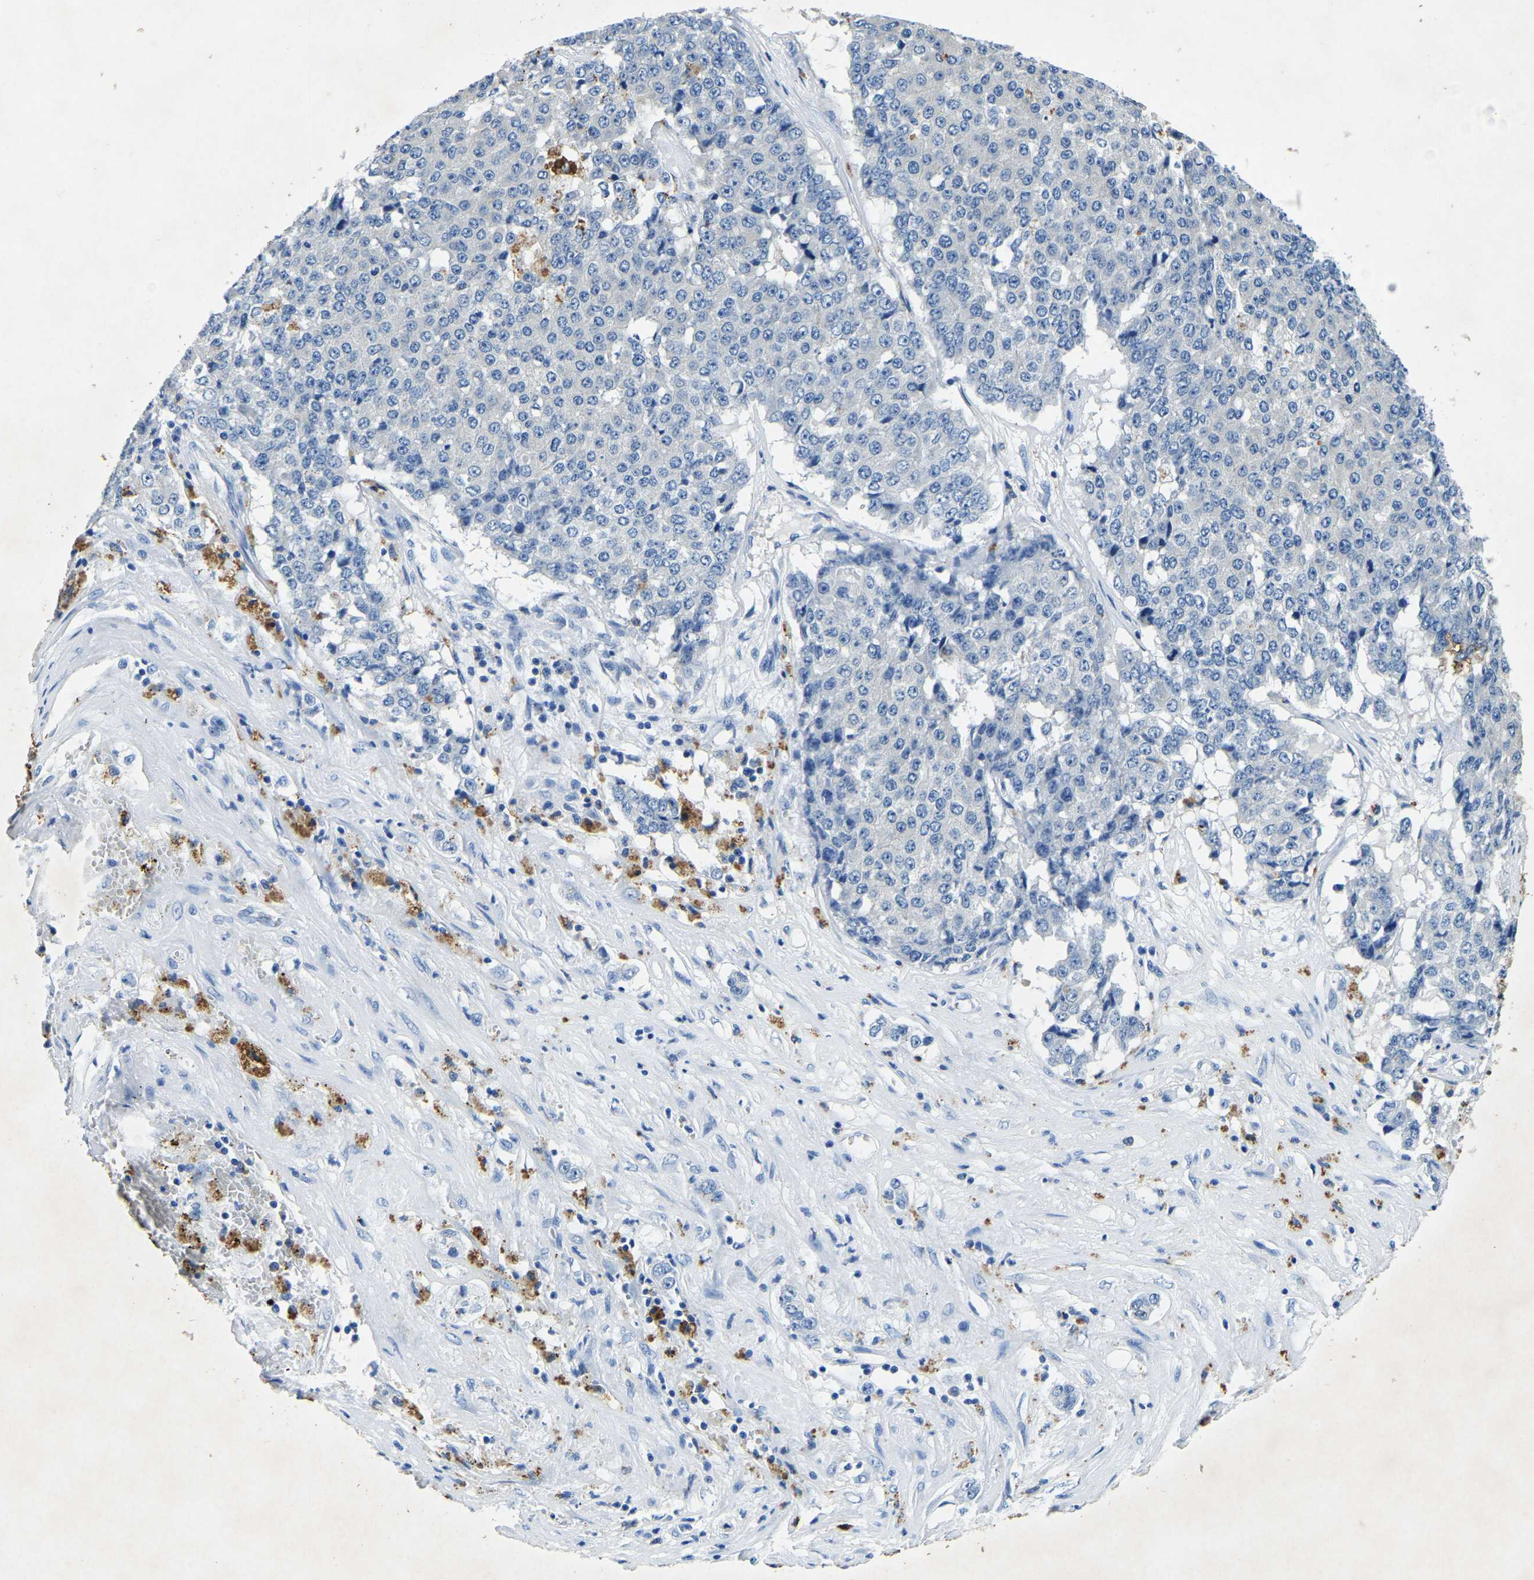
{"staining": {"intensity": "negative", "quantity": "none", "location": "none"}, "tissue": "pancreatic cancer", "cell_type": "Tumor cells", "image_type": "cancer", "snomed": [{"axis": "morphology", "description": "Adenocarcinoma, NOS"}, {"axis": "topography", "description": "Pancreas"}], "caption": "High power microscopy micrograph of an IHC photomicrograph of pancreatic adenocarcinoma, revealing no significant positivity in tumor cells.", "gene": "UBN2", "patient": {"sex": "male", "age": 50}}